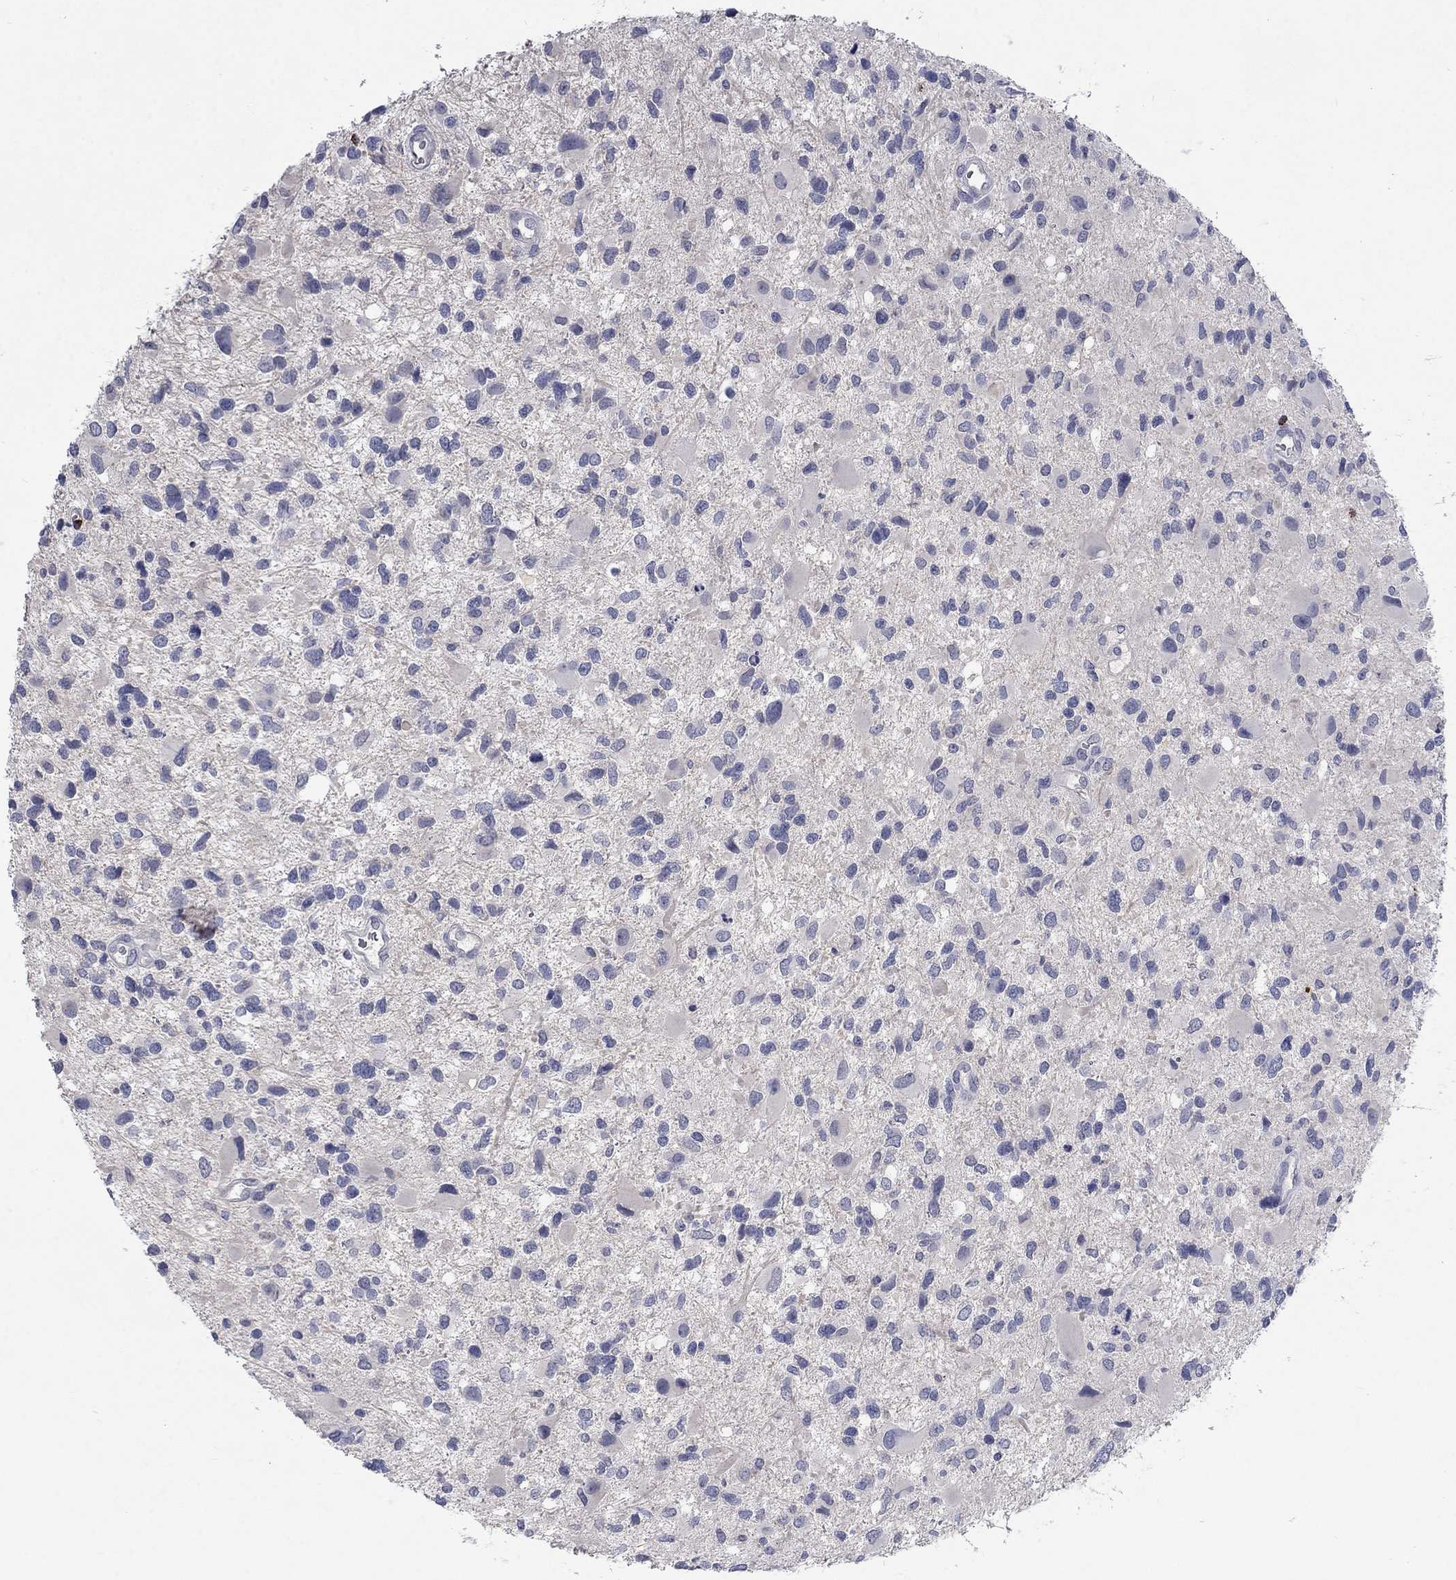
{"staining": {"intensity": "negative", "quantity": "none", "location": "none"}, "tissue": "glioma", "cell_type": "Tumor cells", "image_type": "cancer", "snomed": [{"axis": "morphology", "description": "Glioma, malignant, Low grade"}, {"axis": "topography", "description": "Brain"}], "caption": "Immunohistochemistry (IHC) image of glioma stained for a protein (brown), which demonstrates no positivity in tumor cells. (Stains: DAB immunohistochemistry (IHC) with hematoxylin counter stain, Microscopy: brightfield microscopy at high magnification).", "gene": "GZMA", "patient": {"sex": "female", "age": 32}}